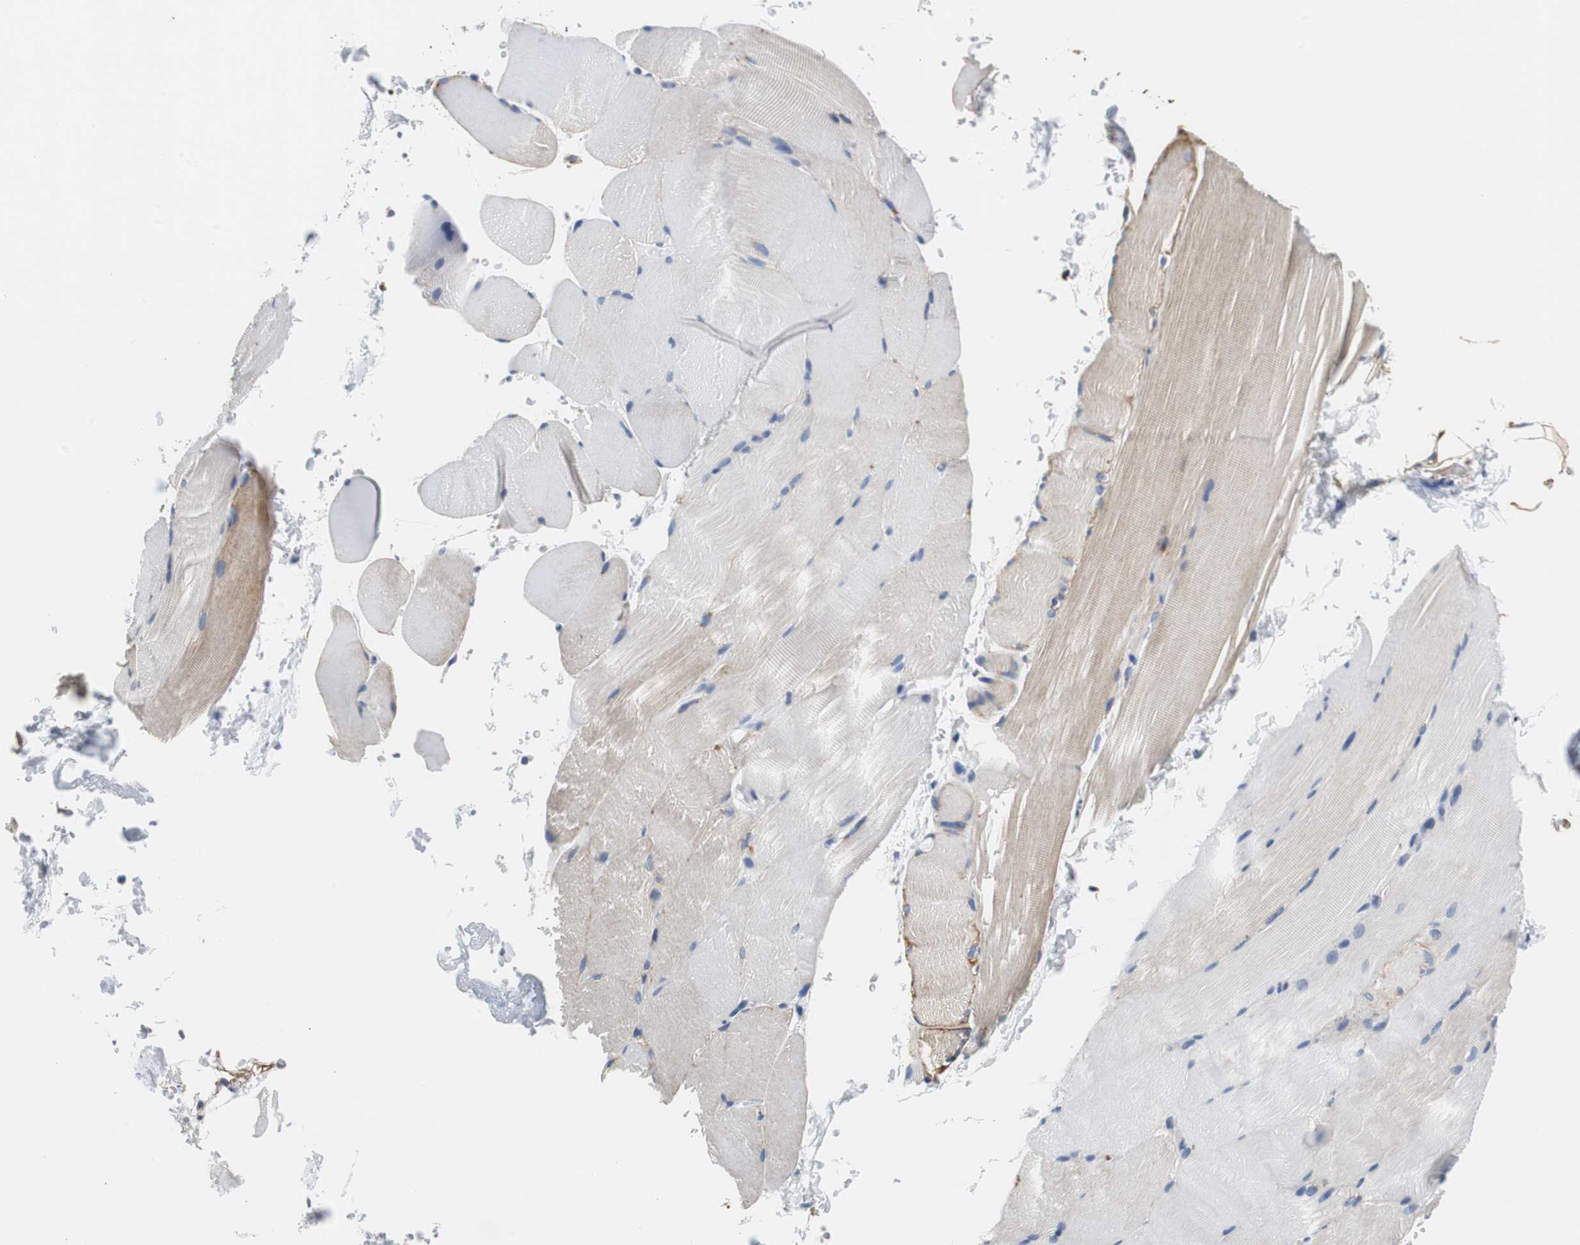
{"staining": {"intensity": "weak", "quantity": "<25%", "location": "cytoplasmic/membranous"}, "tissue": "skeletal muscle", "cell_type": "Myocytes", "image_type": "normal", "snomed": [{"axis": "morphology", "description": "Normal tissue, NOS"}, {"axis": "topography", "description": "Skeletal muscle"}, {"axis": "topography", "description": "Parathyroid gland"}], "caption": "Immunohistochemistry micrograph of unremarkable skeletal muscle: skeletal muscle stained with DAB displays no significant protein positivity in myocytes.", "gene": "PCK1", "patient": {"sex": "female", "age": 37}}